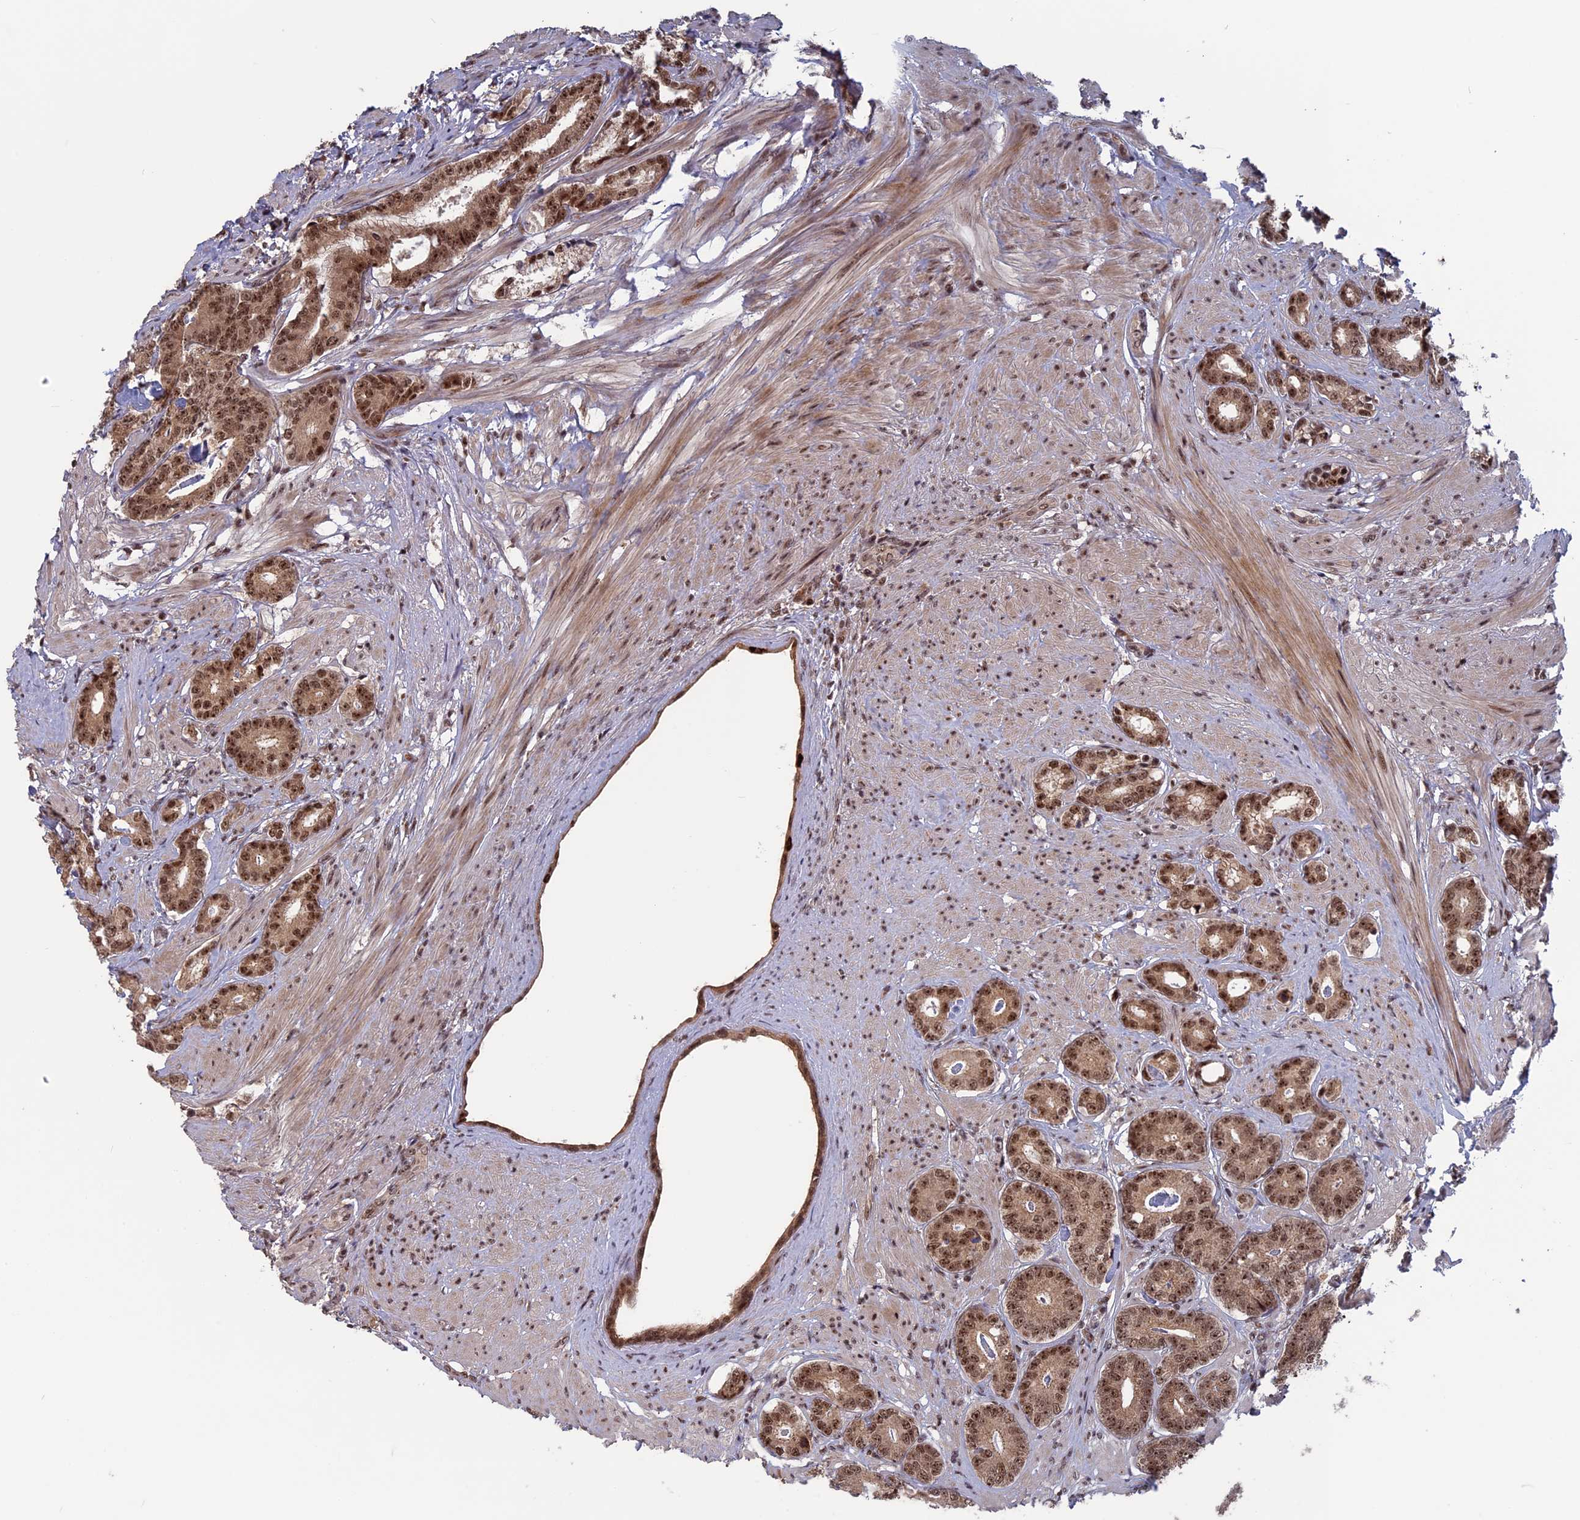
{"staining": {"intensity": "moderate", "quantity": ">75%", "location": "nuclear"}, "tissue": "prostate cancer", "cell_type": "Tumor cells", "image_type": "cancer", "snomed": [{"axis": "morphology", "description": "Adenocarcinoma, Low grade"}, {"axis": "topography", "description": "Prostate"}], "caption": "This is an image of IHC staining of low-grade adenocarcinoma (prostate), which shows moderate staining in the nuclear of tumor cells.", "gene": "CACTIN", "patient": {"sex": "male", "age": 71}}